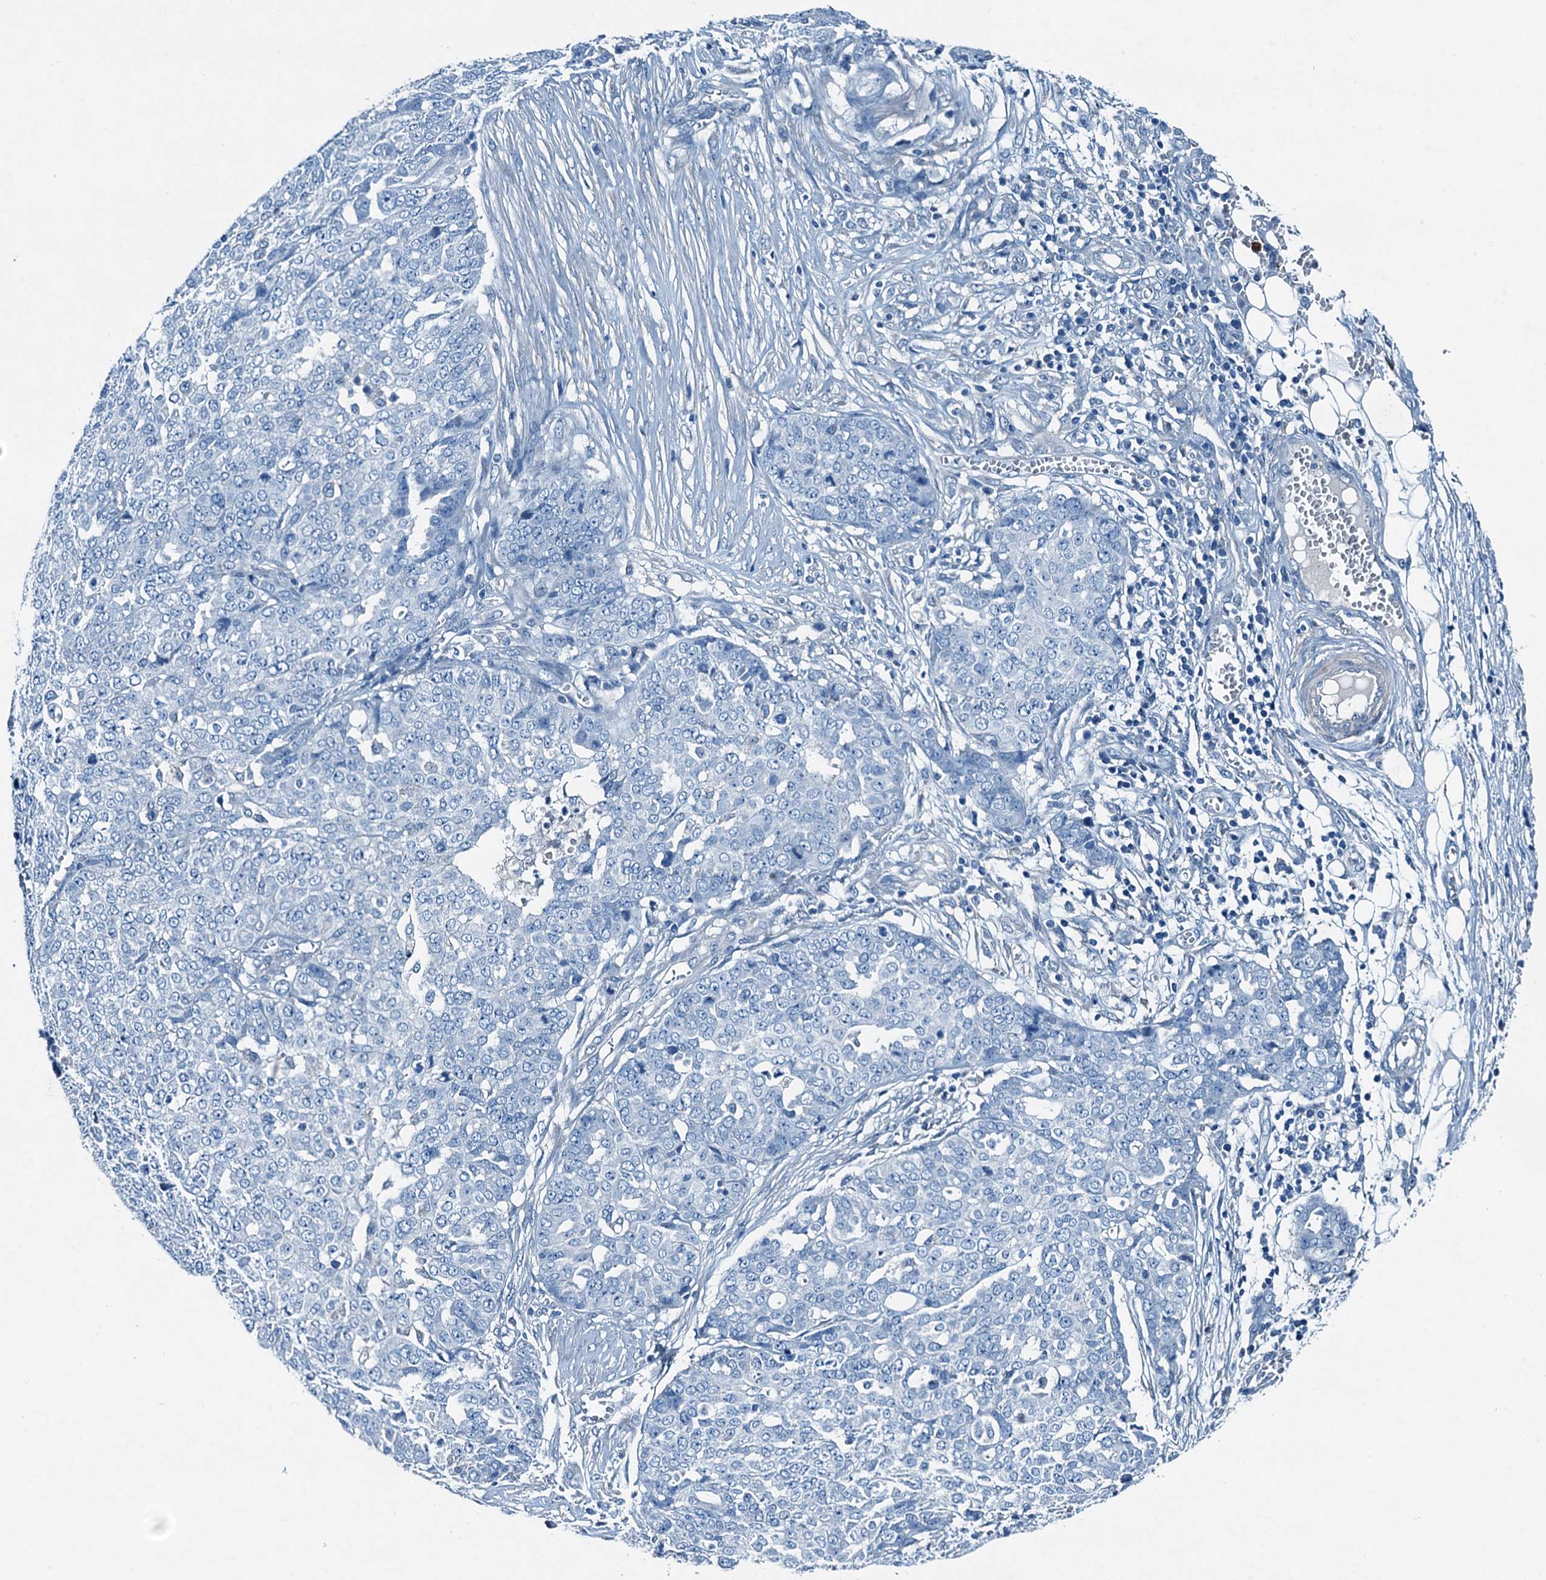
{"staining": {"intensity": "negative", "quantity": "none", "location": "none"}, "tissue": "ovarian cancer", "cell_type": "Tumor cells", "image_type": "cancer", "snomed": [{"axis": "morphology", "description": "Cystadenocarcinoma, serous, NOS"}, {"axis": "topography", "description": "Soft tissue"}, {"axis": "topography", "description": "Ovary"}], "caption": "Ovarian cancer (serous cystadenocarcinoma) stained for a protein using immunohistochemistry (IHC) demonstrates no staining tumor cells.", "gene": "RAB3IL1", "patient": {"sex": "female", "age": 57}}